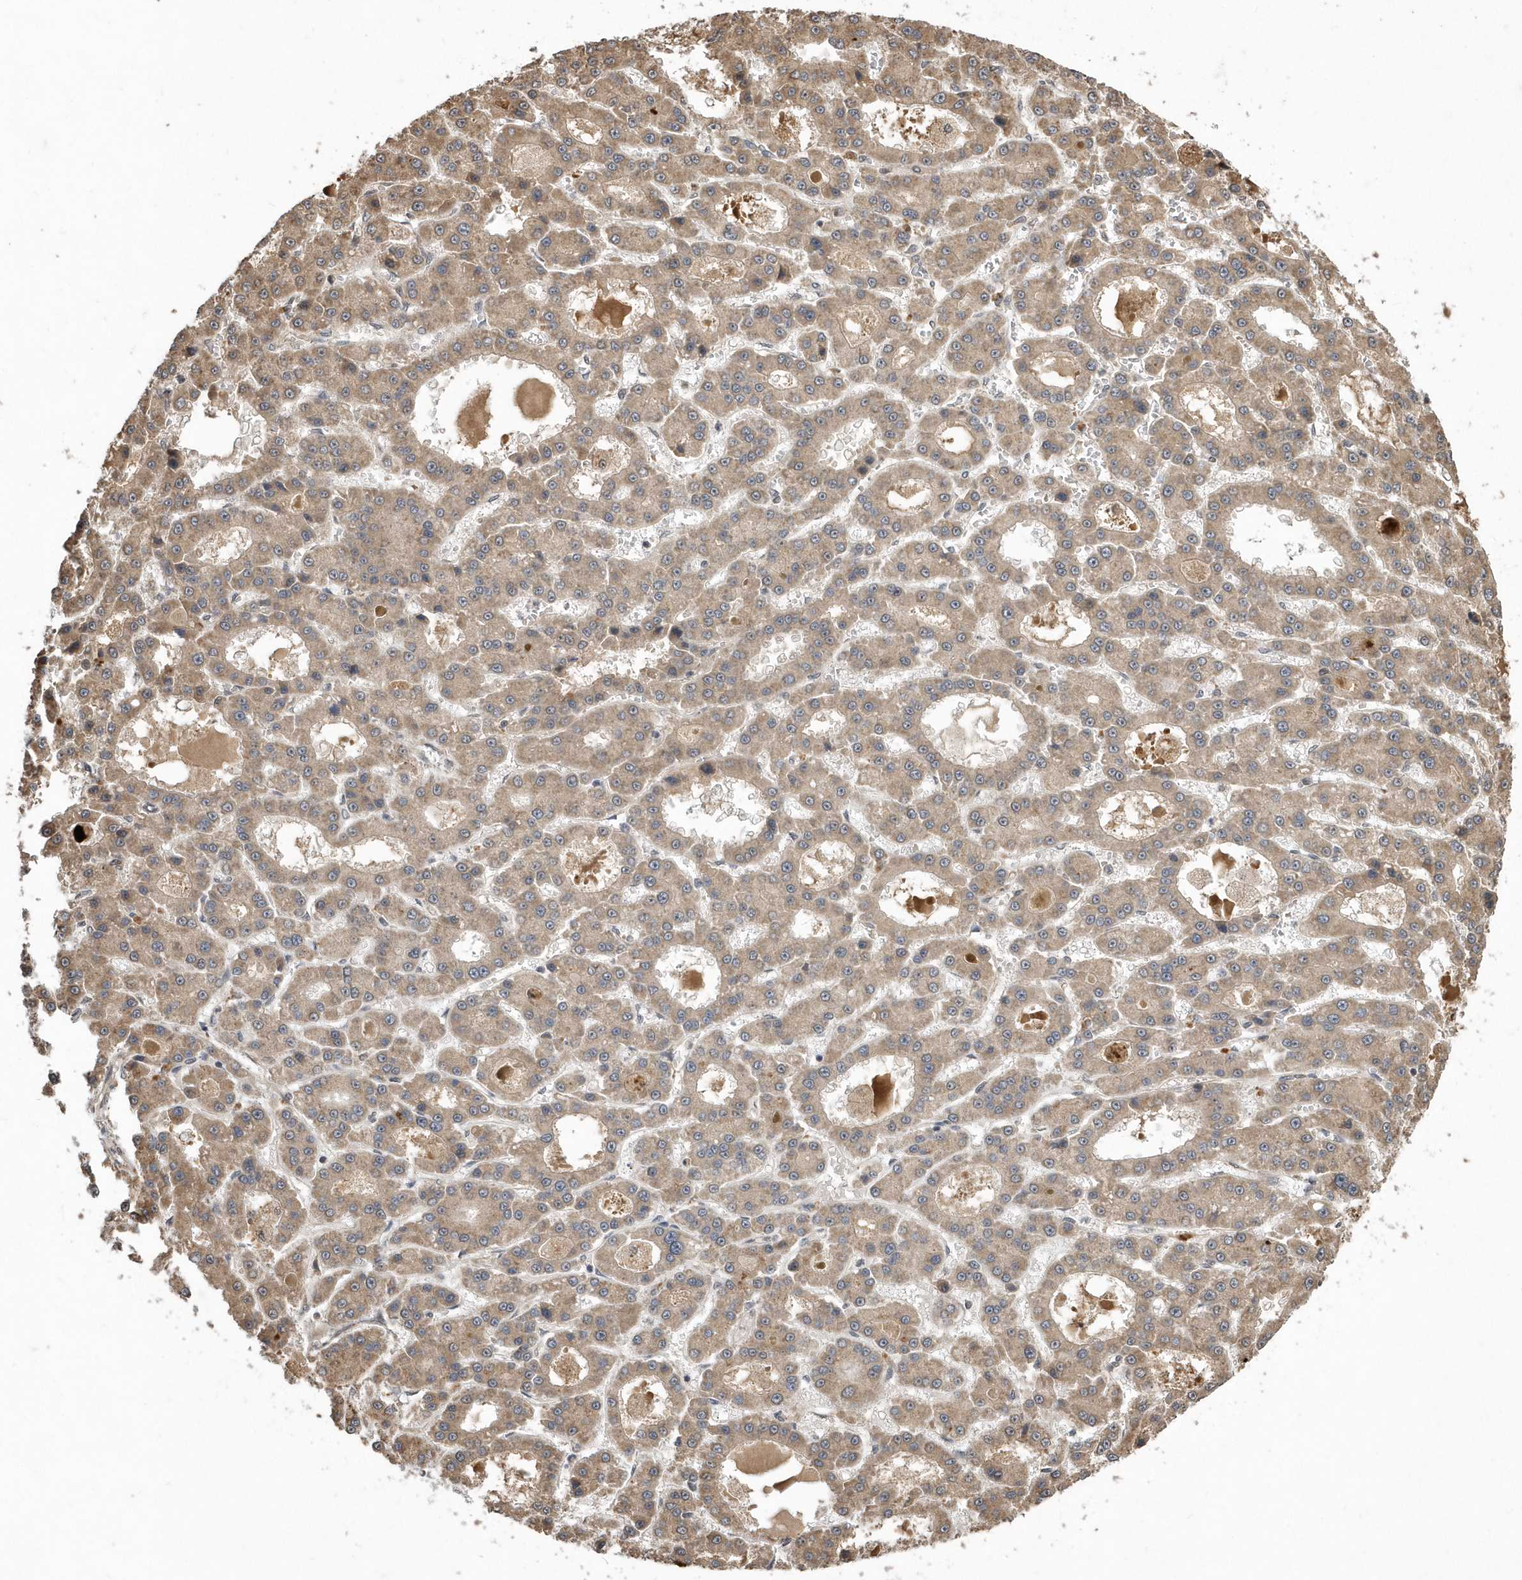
{"staining": {"intensity": "weak", "quantity": ">75%", "location": "cytoplasmic/membranous"}, "tissue": "liver cancer", "cell_type": "Tumor cells", "image_type": "cancer", "snomed": [{"axis": "morphology", "description": "Carcinoma, Hepatocellular, NOS"}, {"axis": "topography", "description": "Liver"}], "caption": "Tumor cells exhibit low levels of weak cytoplasmic/membranous staining in about >75% of cells in liver hepatocellular carcinoma.", "gene": "WASHC5", "patient": {"sex": "male", "age": 70}}